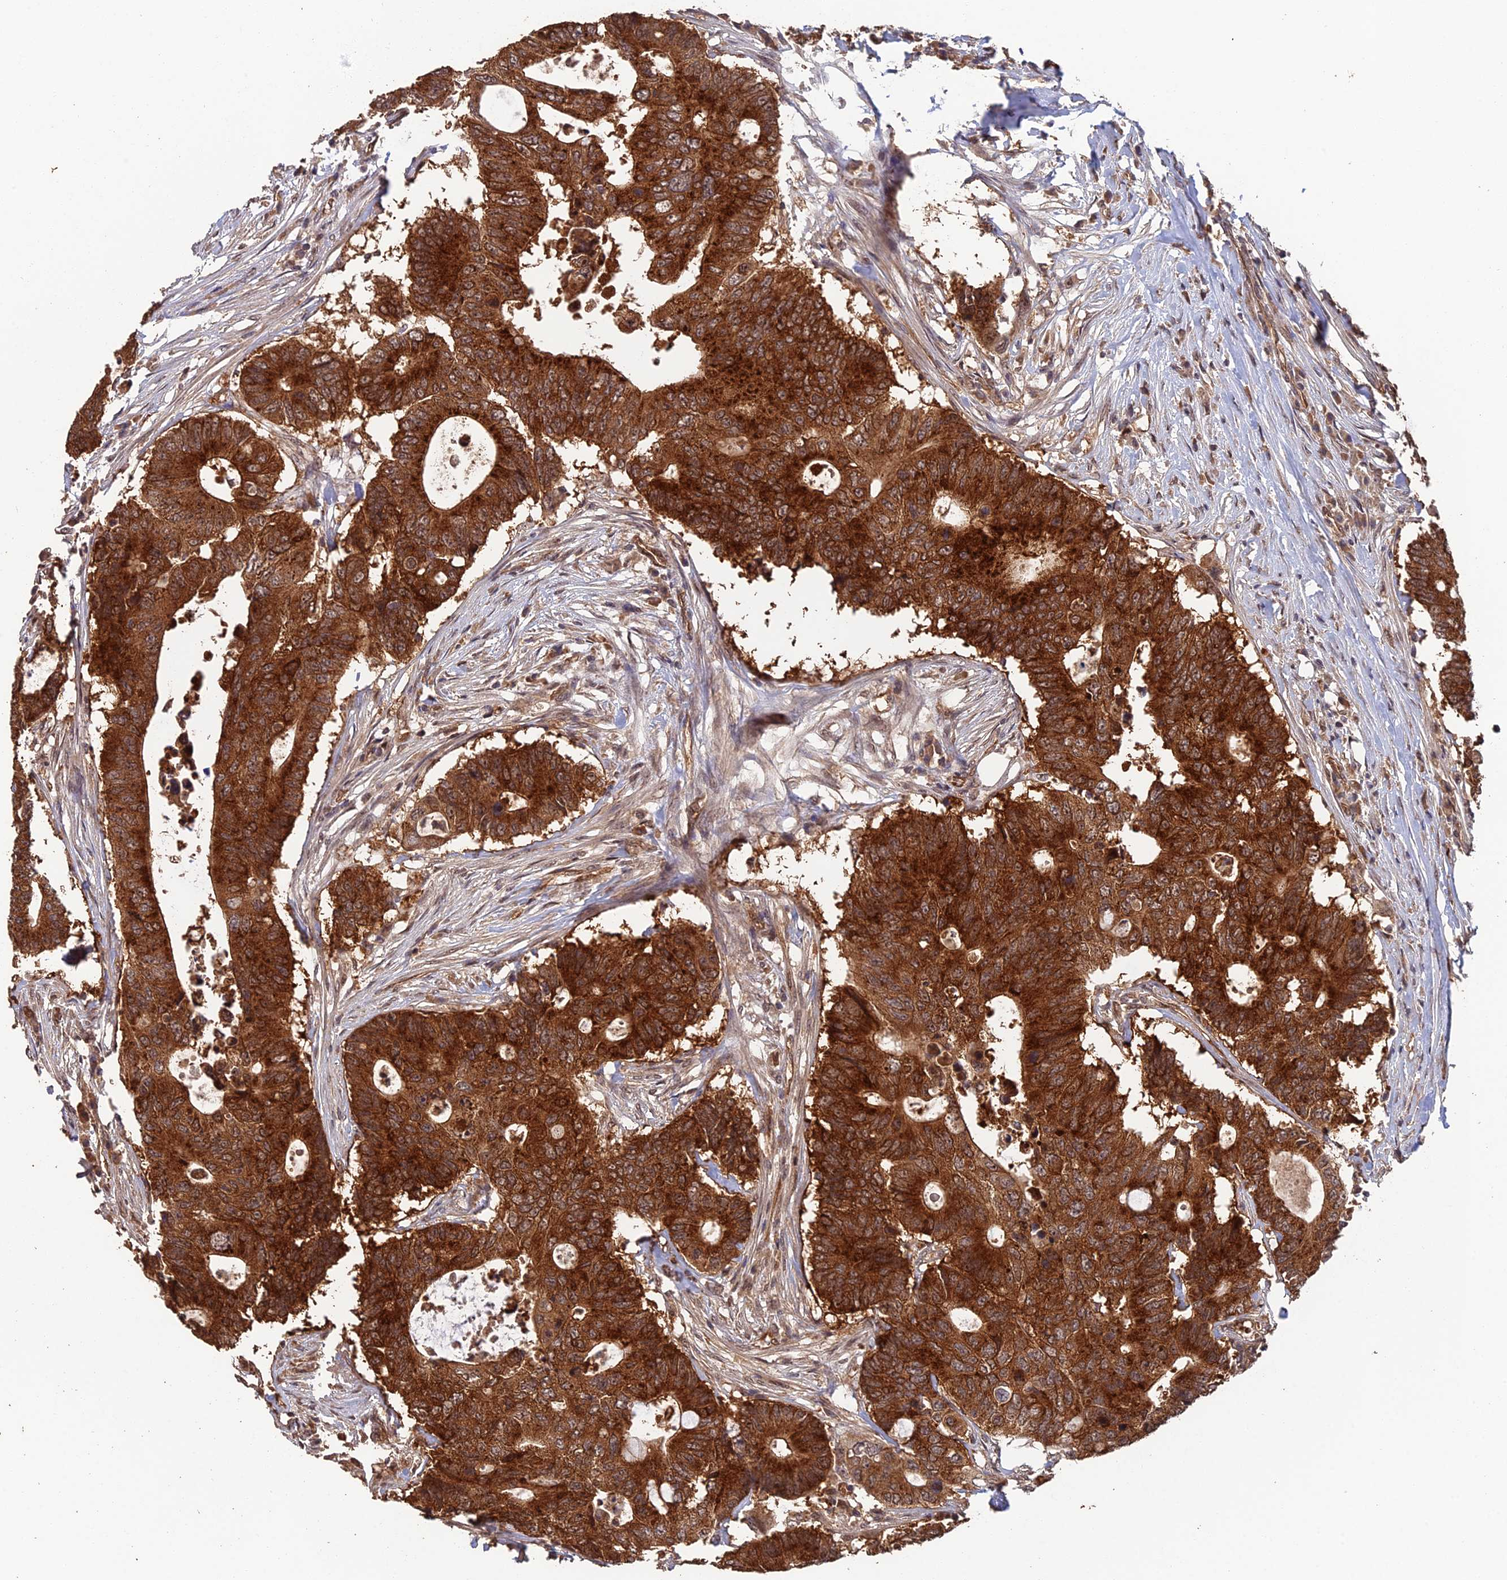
{"staining": {"intensity": "strong", "quantity": ">75%", "location": "cytoplasmic/membranous"}, "tissue": "colorectal cancer", "cell_type": "Tumor cells", "image_type": "cancer", "snomed": [{"axis": "morphology", "description": "Adenocarcinoma, NOS"}, {"axis": "topography", "description": "Colon"}], "caption": "There is high levels of strong cytoplasmic/membranous expression in tumor cells of adenocarcinoma (colorectal), as demonstrated by immunohistochemical staining (brown color).", "gene": "RALGAPA2", "patient": {"sex": "male", "age": 71}}